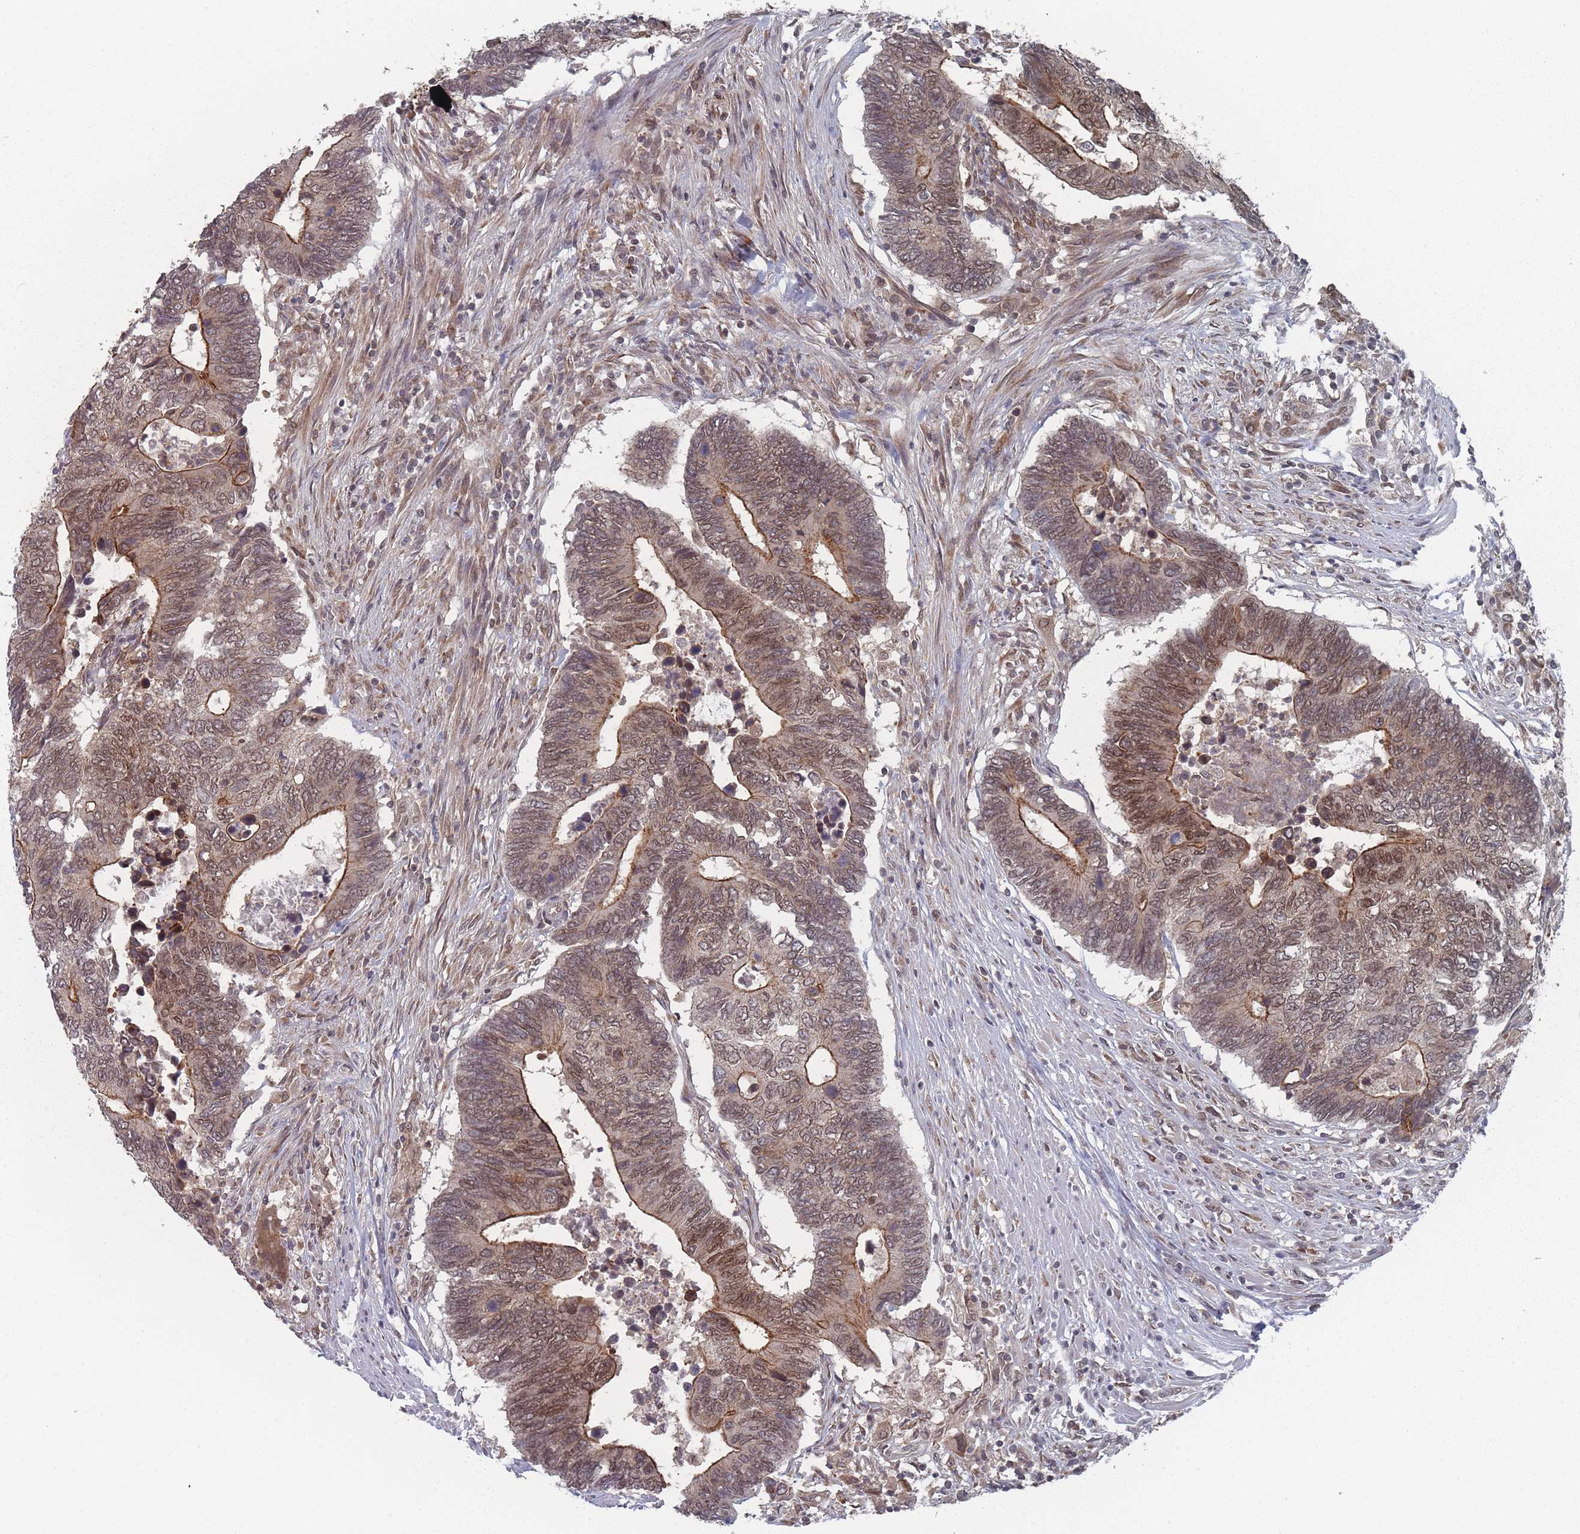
{"staining": {"intensity": "moderate", "quantity": ">75%", "location": "cytoplasmic/membranous,nuclear"}, "tissue": "colorectal cancer", "cell_type": "Tumor cells", "image_type": "cancer", "snomed": [{"axis": "morphology", "description": "Adenocarcinoma, NOS"}, {"axis": "topography", "description": "Colon"}], "caption": "Moderate cytoplasmic/membranous and nuclear staining is present in approximately >75% of tumor cells in colorectal cancer.", "gene": "TBC1D25", "patient": {"sex": "male", "age": 87}}